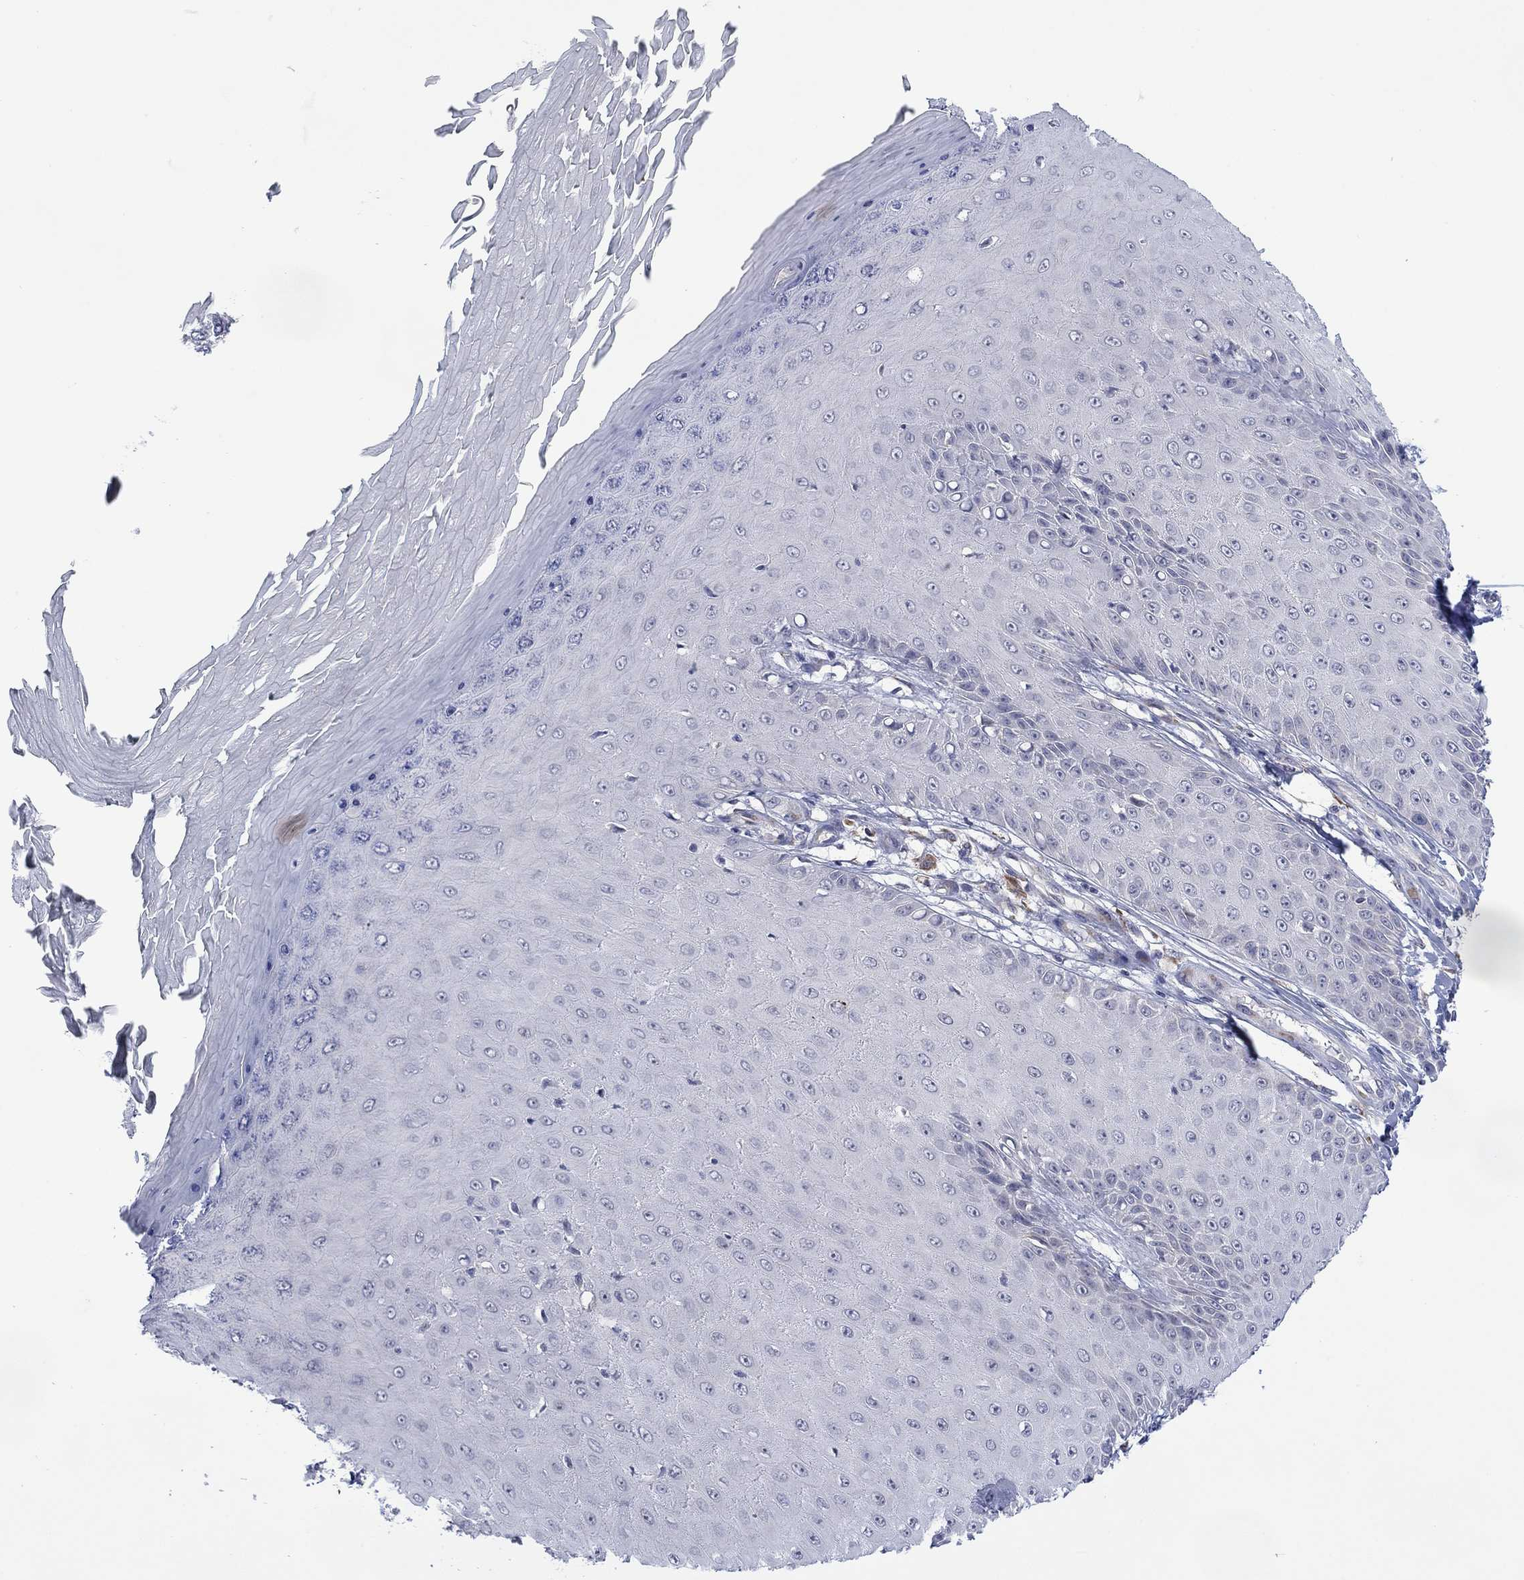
{"staining": {"intensity": "negative", "quantity": "none", "location": "none"}, "tissue": "skin cancer", "cell_type": "Tumor cells", "image_type": "cancer", "snomed": [{"axis": "morphology", "description": "Inflammation, NOS"}, {"axis": "morphology", "description": "Squamous cell carcinoma, NOS"}, {"axis": "topography", "description": "Skin"}], "caption": "High magnification brightfield microscopy of skin cancer (squamous cell carcinoma) stained with DAB (brown) and counterstained with hematoxylin (blue): tumor cells show no significant positivity. (DAB (3,3'-diaminobenzidine) immunohistochemistry with hematoxylin counter stain).", "gene": "MTRFR", "patient": {"sex": "male", "age": 70}}